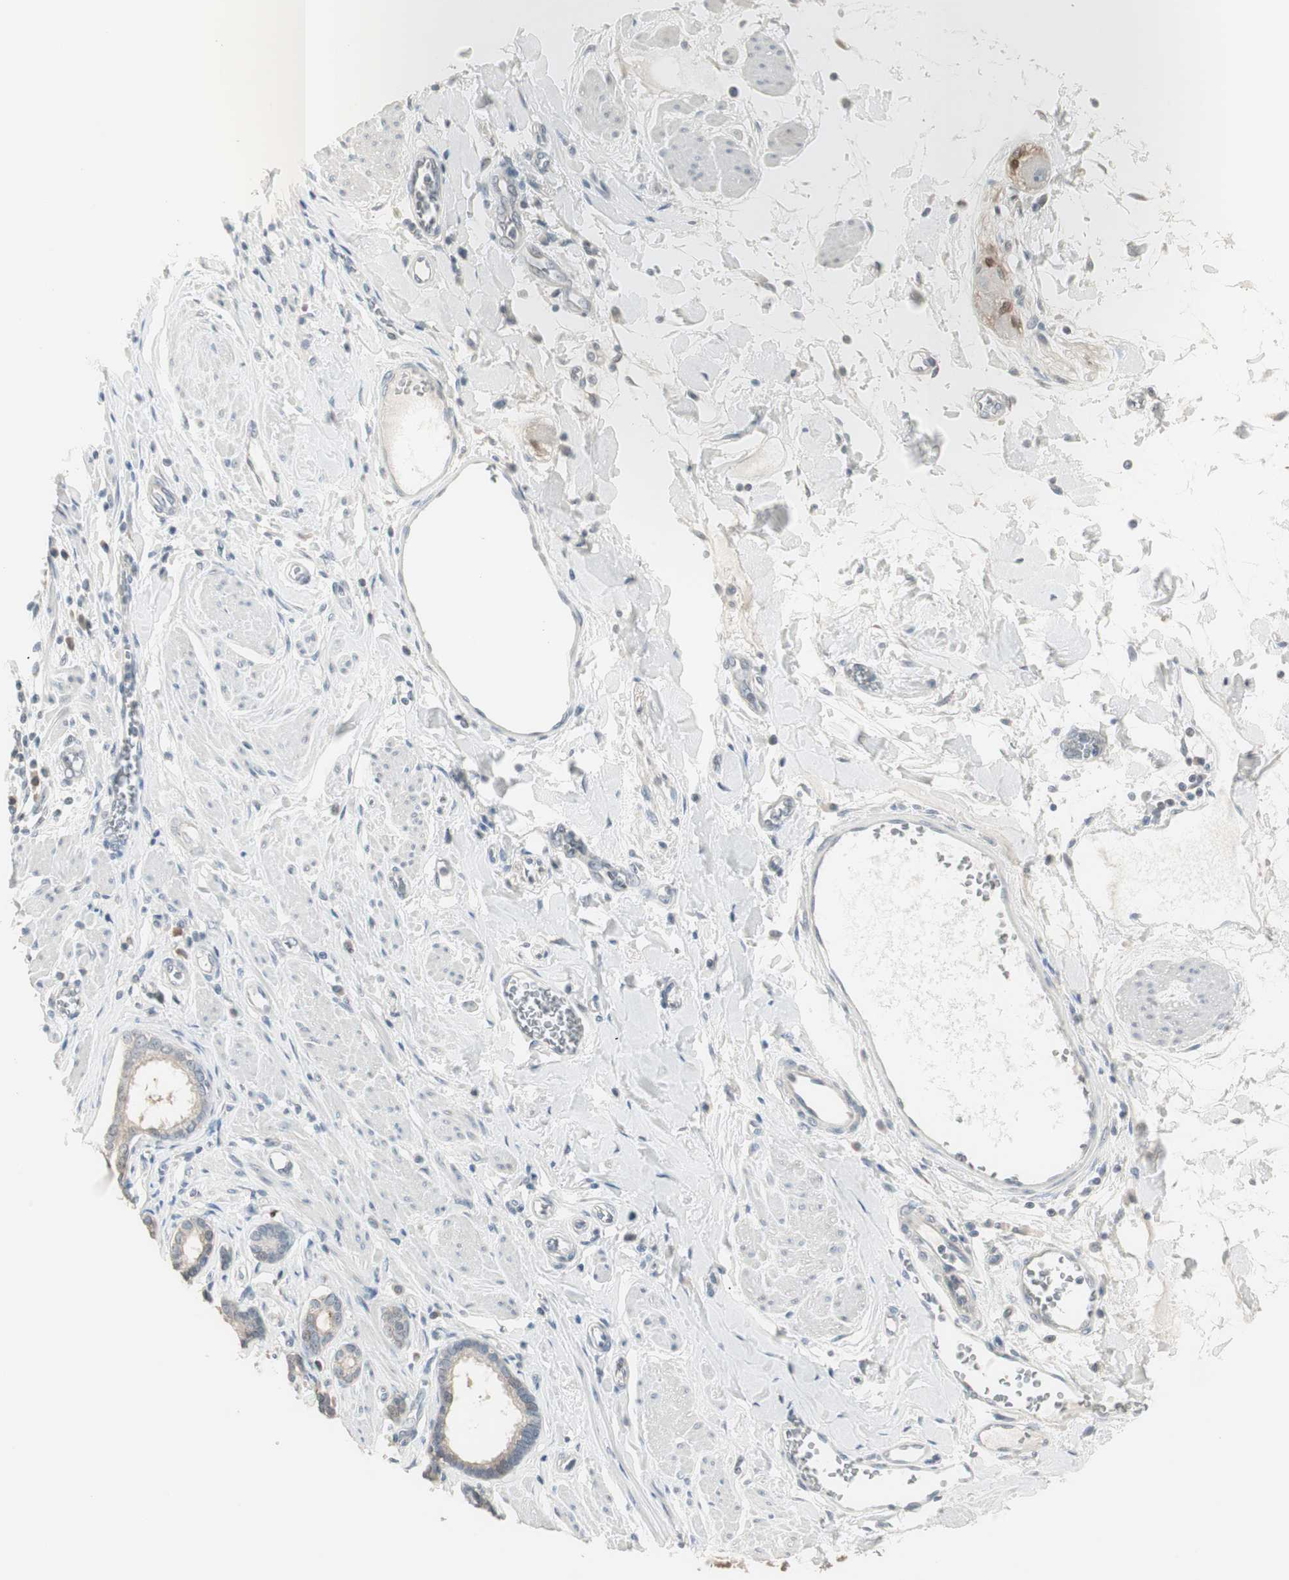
{"staining": {"intensity": "weak", "quantity": "25%-75%", "location": "cytoplasmic/membranous"}, "tissue": "pancreatic cancer", "cell_type": "Tumor cells", "image_type": "cancer", "snomed": [{"axis": "morphology", "description": "Normal tissue, NOS"}, {"axis": "topography", "description": "Lymph node"}], "caption": "There is low levels of weak cytoplasmic/membranous staining in tumor cells of pancreatic cancer, as demonstrated by immunohistochemical staining (brown color).", "gene": "PDZK1", "patient": {"sex": "male", "age": 50}}